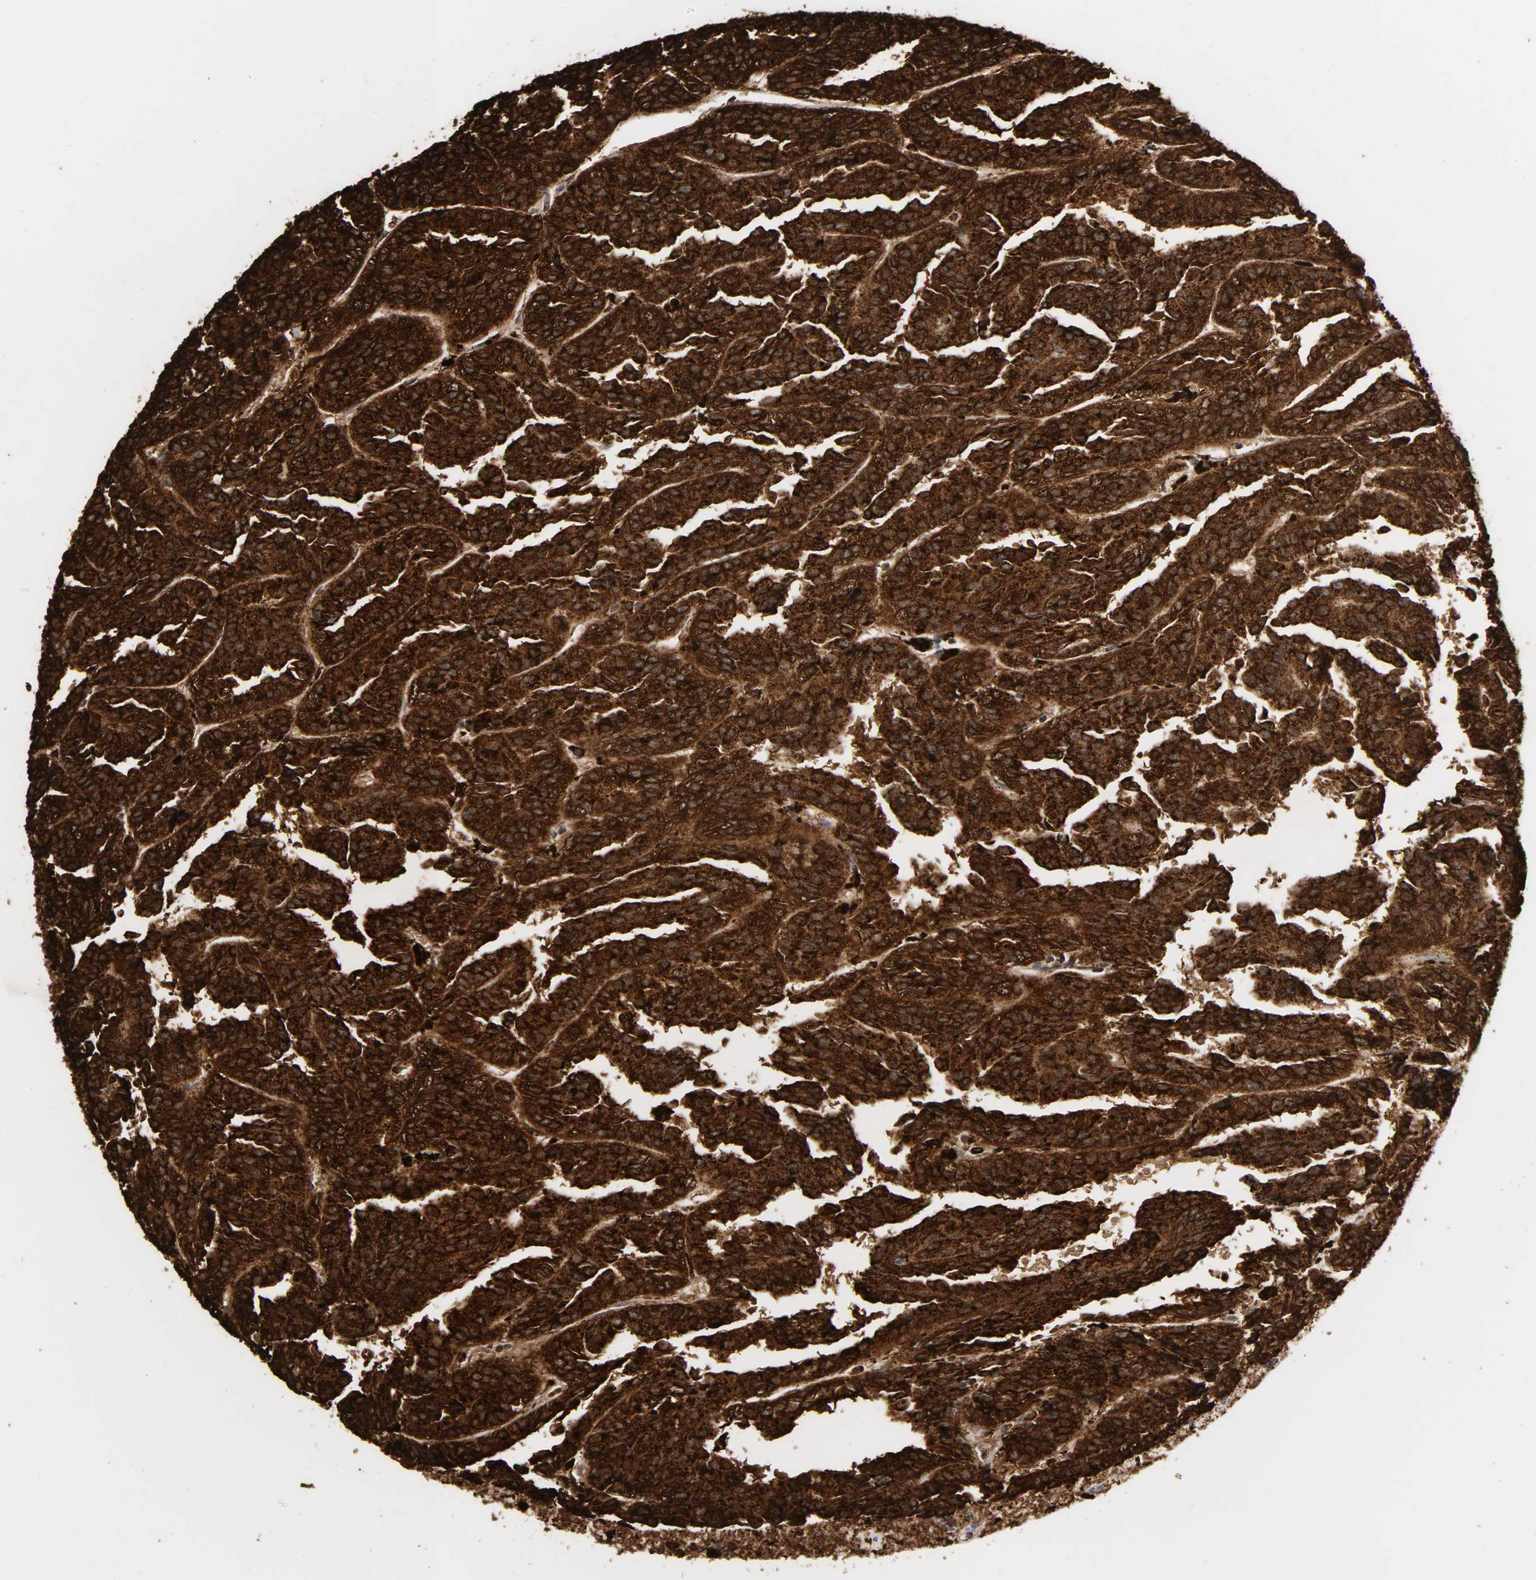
{"staining": {"intensity": "strong", "quantity": ">75%", "location": "cytoplasmic/membranous"}, "tissue": "renal cancer", "cell_type": "Tumor cells", "image_type": "cancer", "snomed": [{"axis": "morphology", "description": "Adenocarcinoma, NOS"}, {"axis": "topography", "description": "Kidney"}], "caption": "Protein positivity by immunohistochemistry (IHC) reveals strong cytoplasmic/membranous staining in approximately >75% of tumor cells in renal cancer (adenocarcinoma).", "gene": "PSAP", "patient": {"sex": "male", "age": 46}}